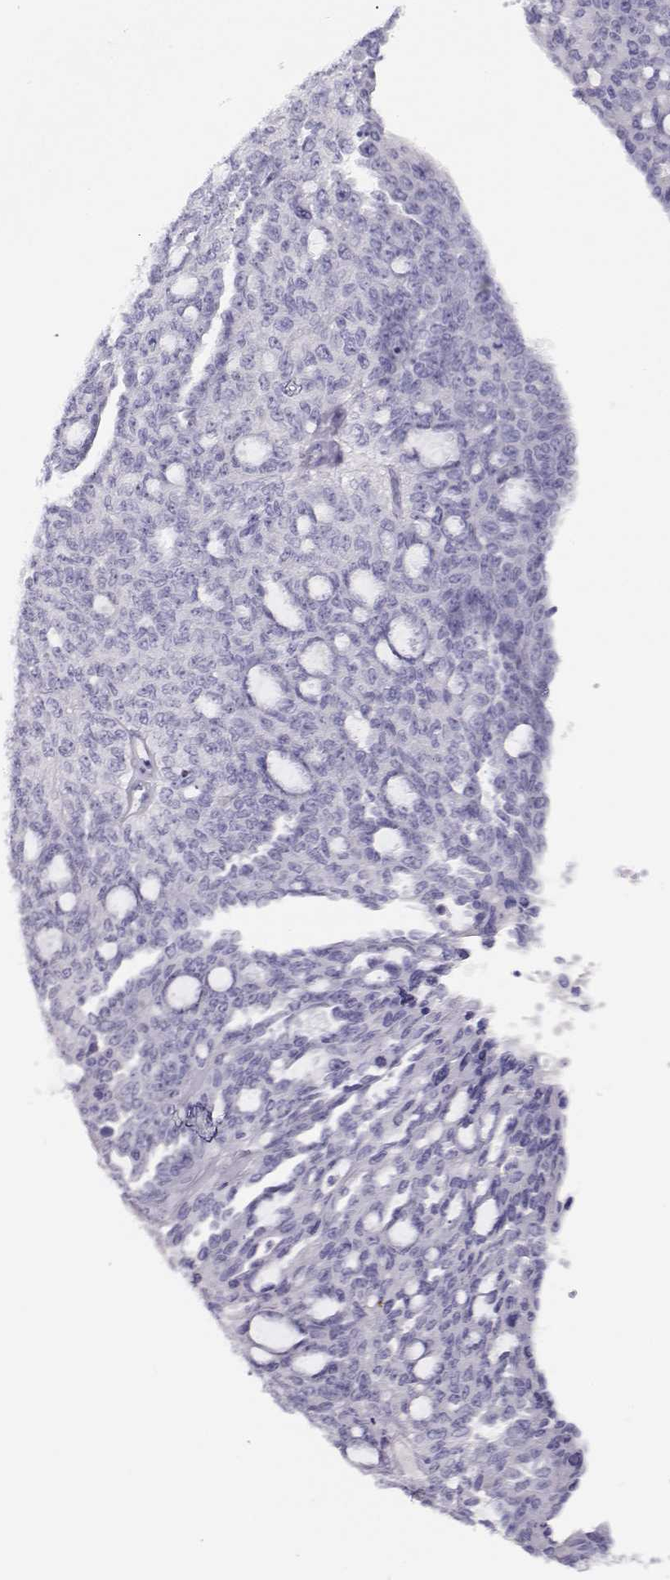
{"staining": {"intensity": "negative", "quantity": "none", "location": "none"}, "tissue": "ovarian cancer", "cell_type": "Tumor cells", "image_type": "cancer", "snomed": [{"axis": "morphology", "description": "Cystadenocarcinoma, serous, NOS"}, {"axis": "topography", "description": "Ovary"}], "caption": "This is a image of immunohistochemistry staining of ovarian cancer (serous cystadenocarcinoma), which shows no positivity in tumor cells.", "gene": "CRX", "patient": {"sex": "female", "age": 71}}